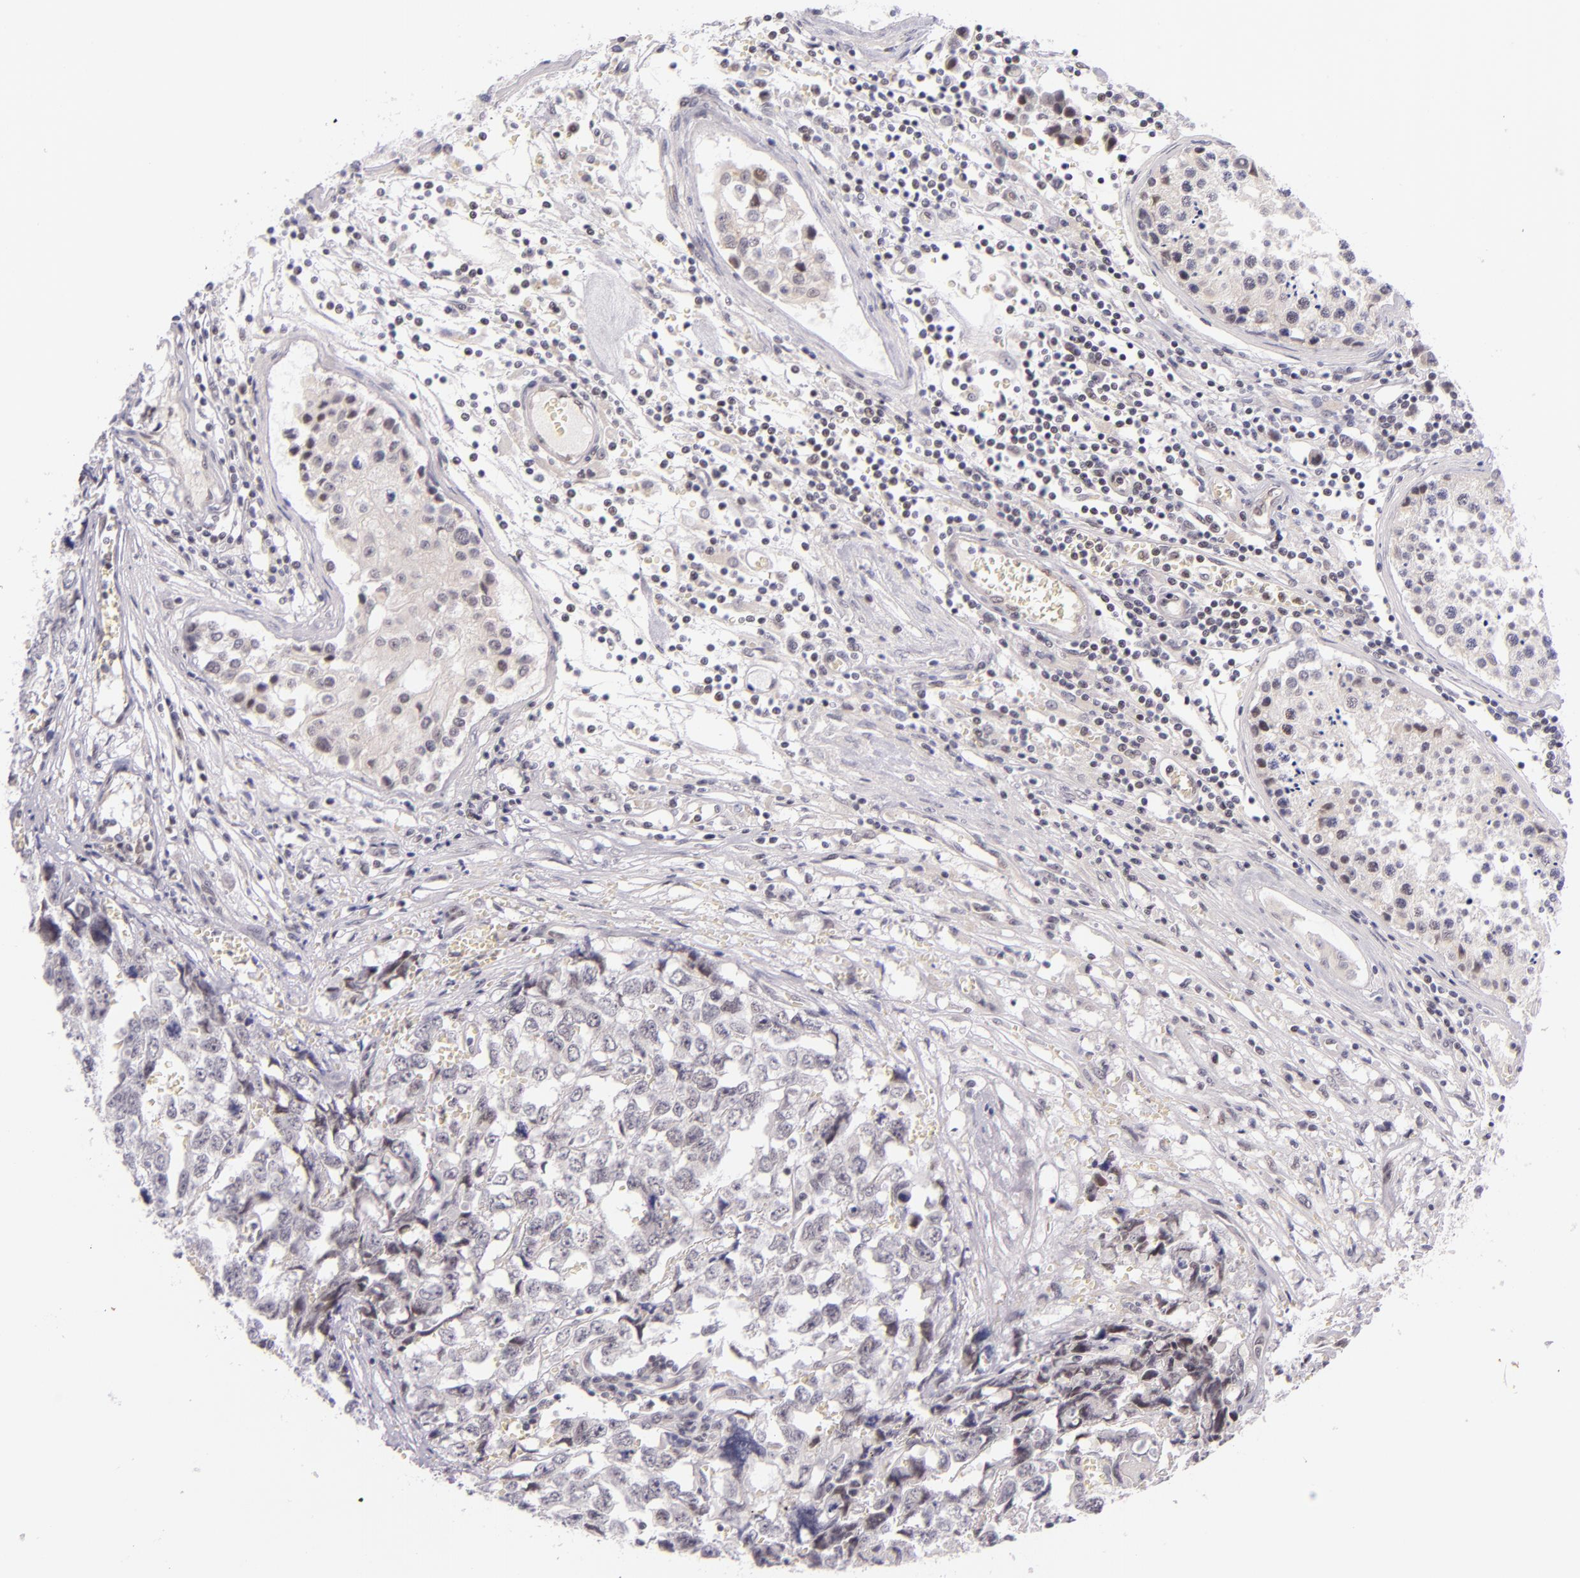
{"staining": {"intensity": "negative", "quantity": "none", "location": "none"}, "tissue": "testis cancer", "cell_type": "Tumor cells", "image_type": "cancer", "snomed": [{"axis": "morphology", "description": "Carcinoma, Embryonal, NOS"}, {"axis": "topography", "description": "Testis"}], "caption": "IHC of human testis embryonal carcinoma exhibits no positivity in tumor cells.", "gene": "BCL3", "patient": {"sex": "male", "age": 31}}